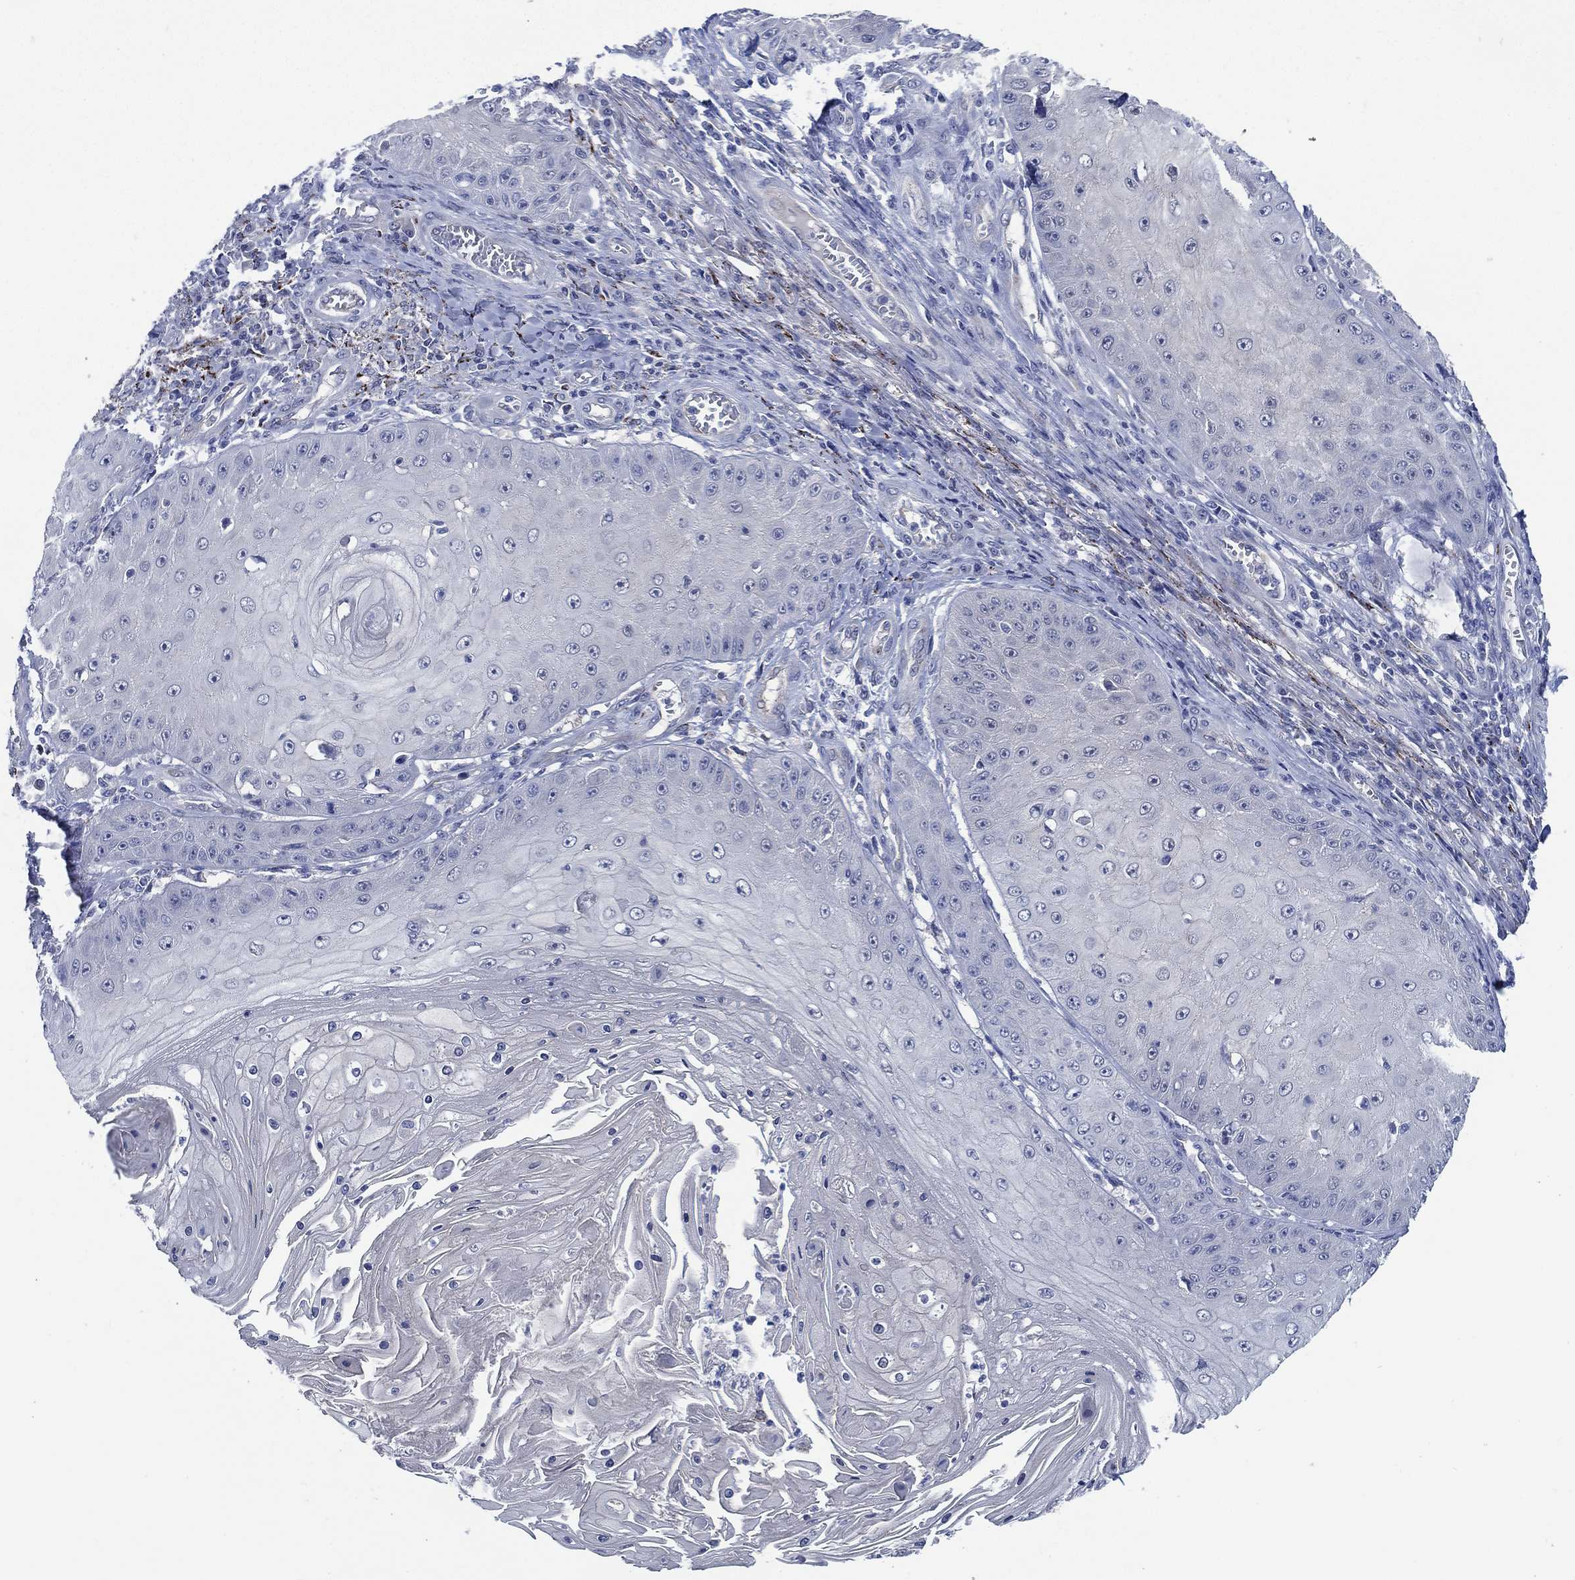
{"staining": {"intensity": "negative", "quantity": "none", "location": "none"}, "tissue": "skin cancer", "cell_type": "Tumor cells", "image_type": "cancer", "snomed": [{"axis": "morphology", "description": "Squamous cell carcinoma, NOS"}, {"axis": "topography", "description": "Skin"}], "caption": "This histopathology image is of skin squamous cell carcinoma stained with immunohistochemistry (IHC) to label a protein in brown with the nuclei are counter-stained blue. There is no positivity in tumor cells.", "gene": "C5orf46", "patient": {"sex": "male", "age": 70}}